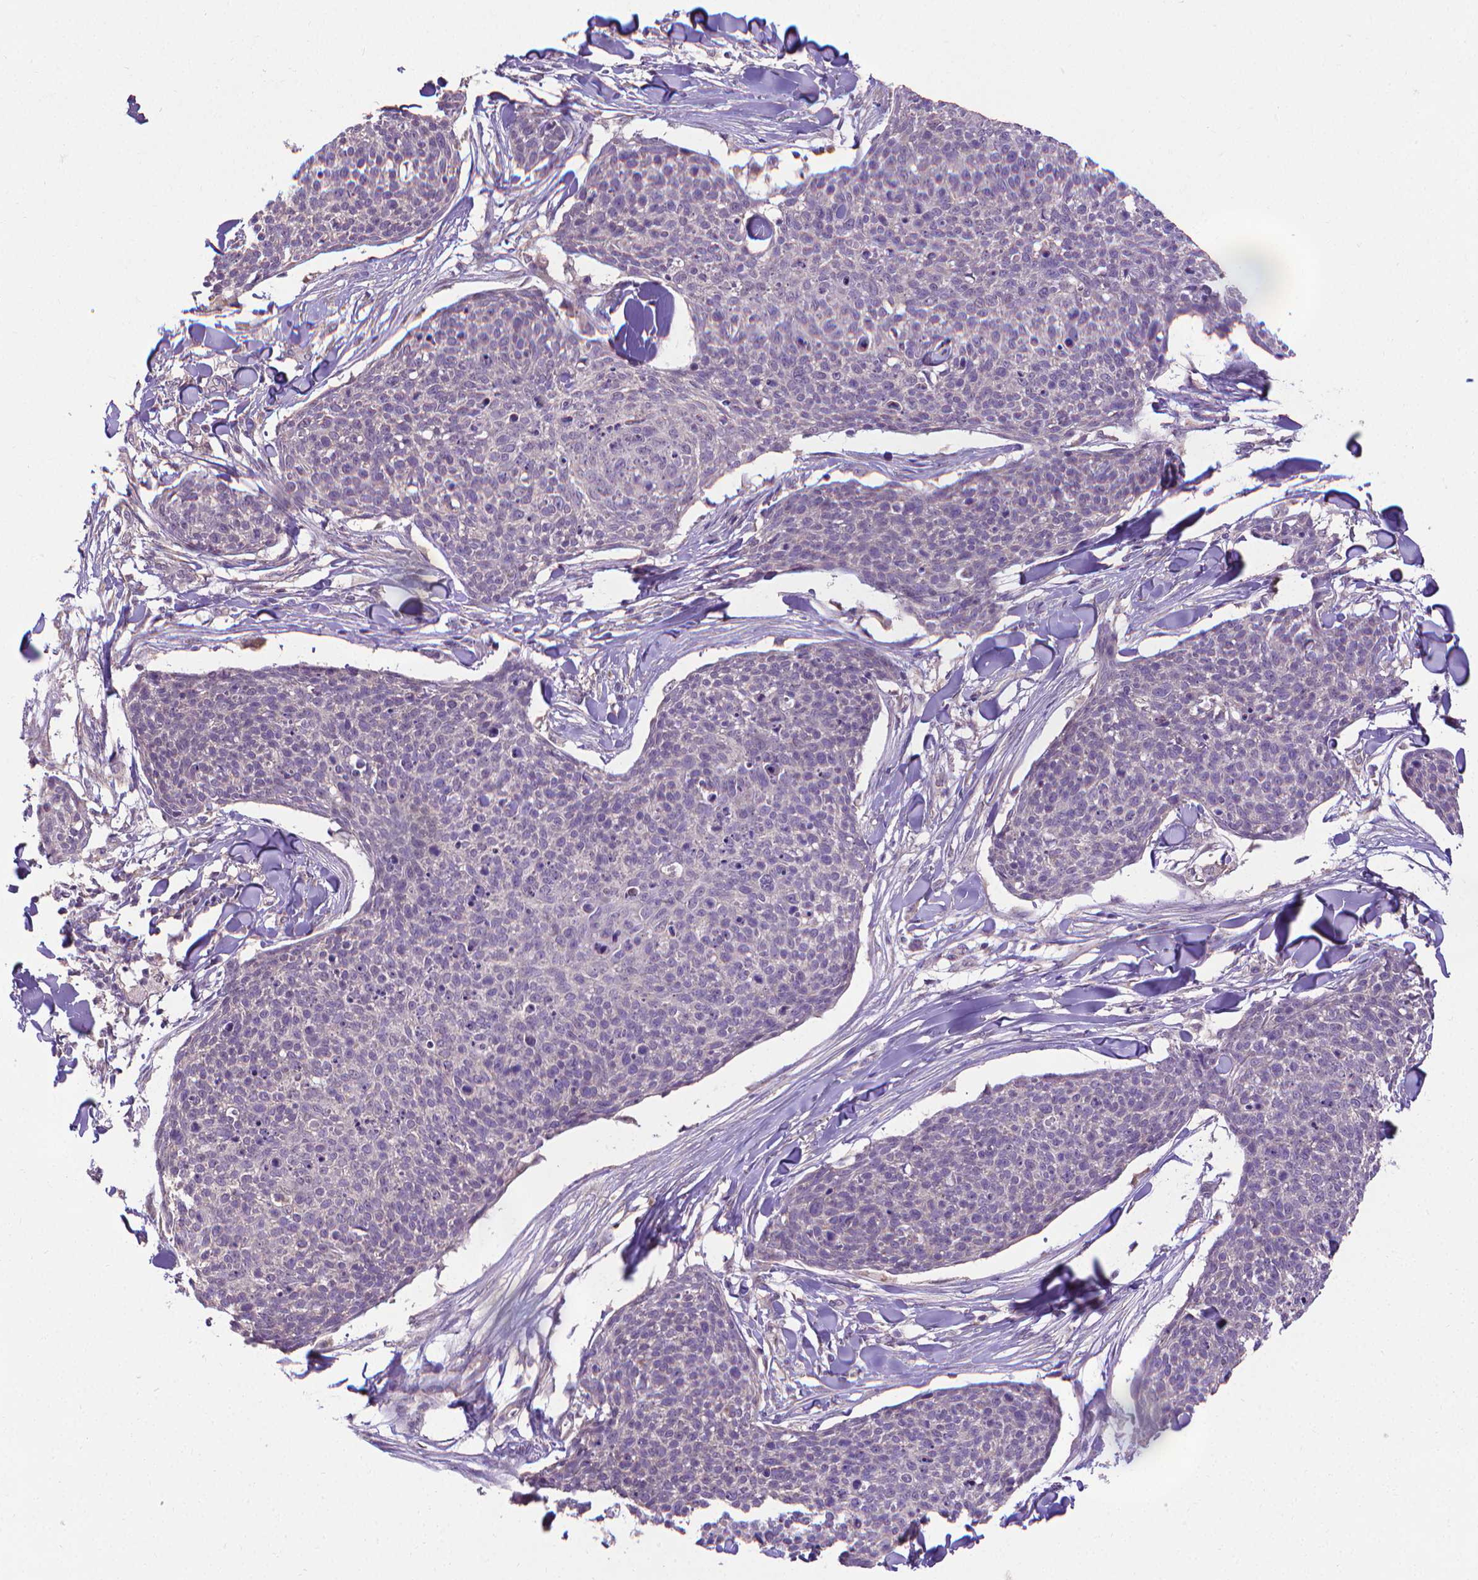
{"staining": {"intensity": "negative", "quantity": "none", "location": "none"}, "tissue": "skin cancer", "cell_type": "Tumor cells", "image_type": "cancer", "snomed": [{"axis": "morphology", "description": "Squamous cell carcinoma, NOS"}, {"axis": "topography", "description": "Skin"}, {"axis": "topography", "description": "Vulva"}], "caption": "This image is of skin cancer (squamous cell carcinoma) stained with IHC to label a protein in brown with the nuclei are counter-stained blue. There is no expression in tumor cells.", "gene": "GPR63", "patient": {"sex": "female", "age": 75}}